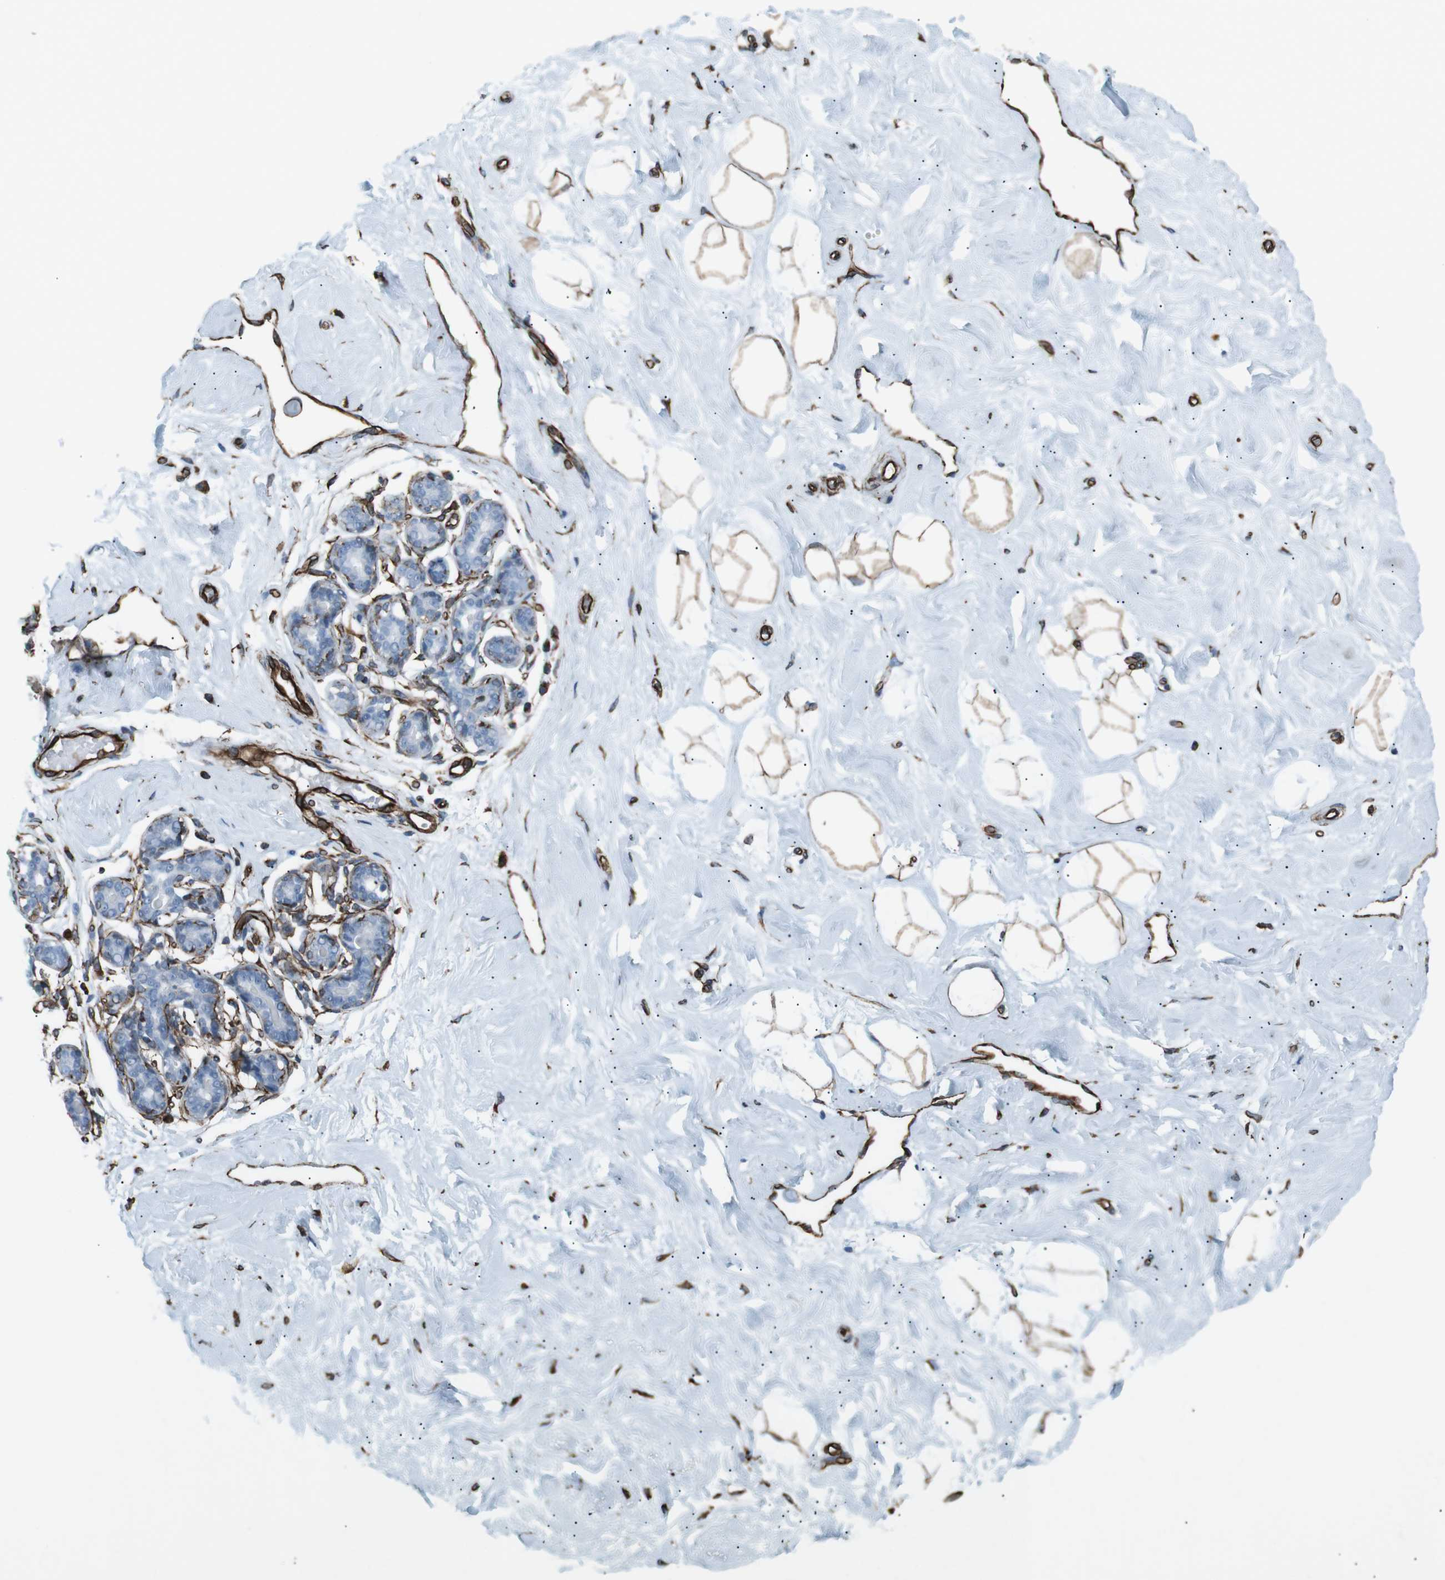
{"staining": {"intensity": "moderate", "quantity": ">75%", "location": "cytoplasmic/membranous"}, "tissue": "breast", "cell_type": "Adipocytes", "image_type": "normal", "snomed": [{"axis": "morphology", "description": "Normal tissue, NOS"}, {"axis": "topography", "description": "Breast"}], "caption": "Protein analysis of benign breast shows moderate cytoplasmic/membranous staining in about >75% of adipocytes. (Stains: DAB (3,3'-diaminobenzidine) in brown, nuclei in blue, Microscopy: brightfield microscopy at high magnification).", "gene": "ZDHHC6", "patient": {"sex": "female", "age": 23}}